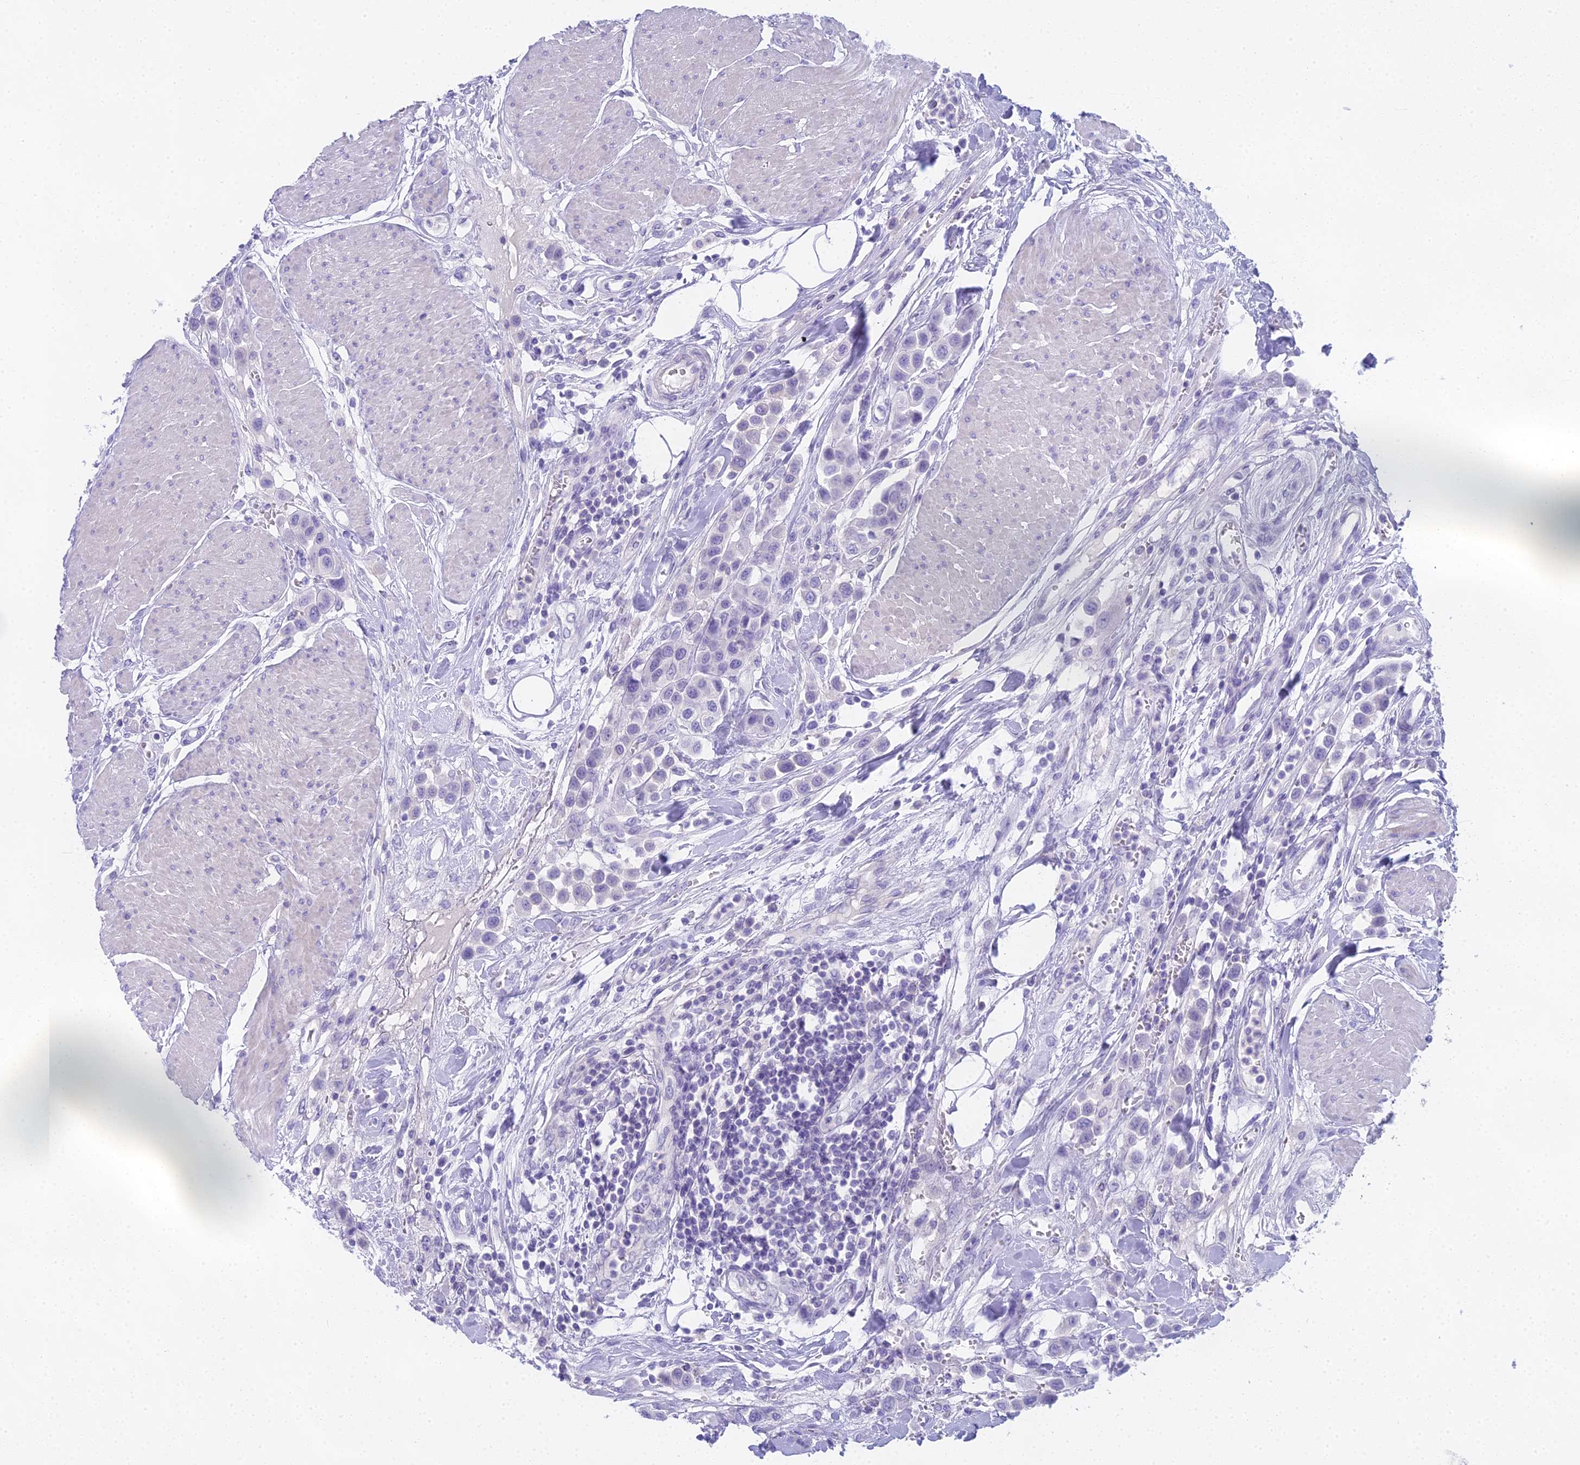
{"staining": {"intensity": "negative", "quantity": "none", "location": "none"}, "tissue": "urothelial cancer", "cell_type": "Tumor cells", "image_type": "cancer", "snomed": [{"axis": "morphology", "description": "Urothelial carcinoma, High grade"}, {"axis": "topography", "description": "Urinary bladder"}], "caption": "There is no significant expression in tumor cells of urothelial cancer.", "gene": "UNC80", "patient": {"sex": "male", "age": 50}}